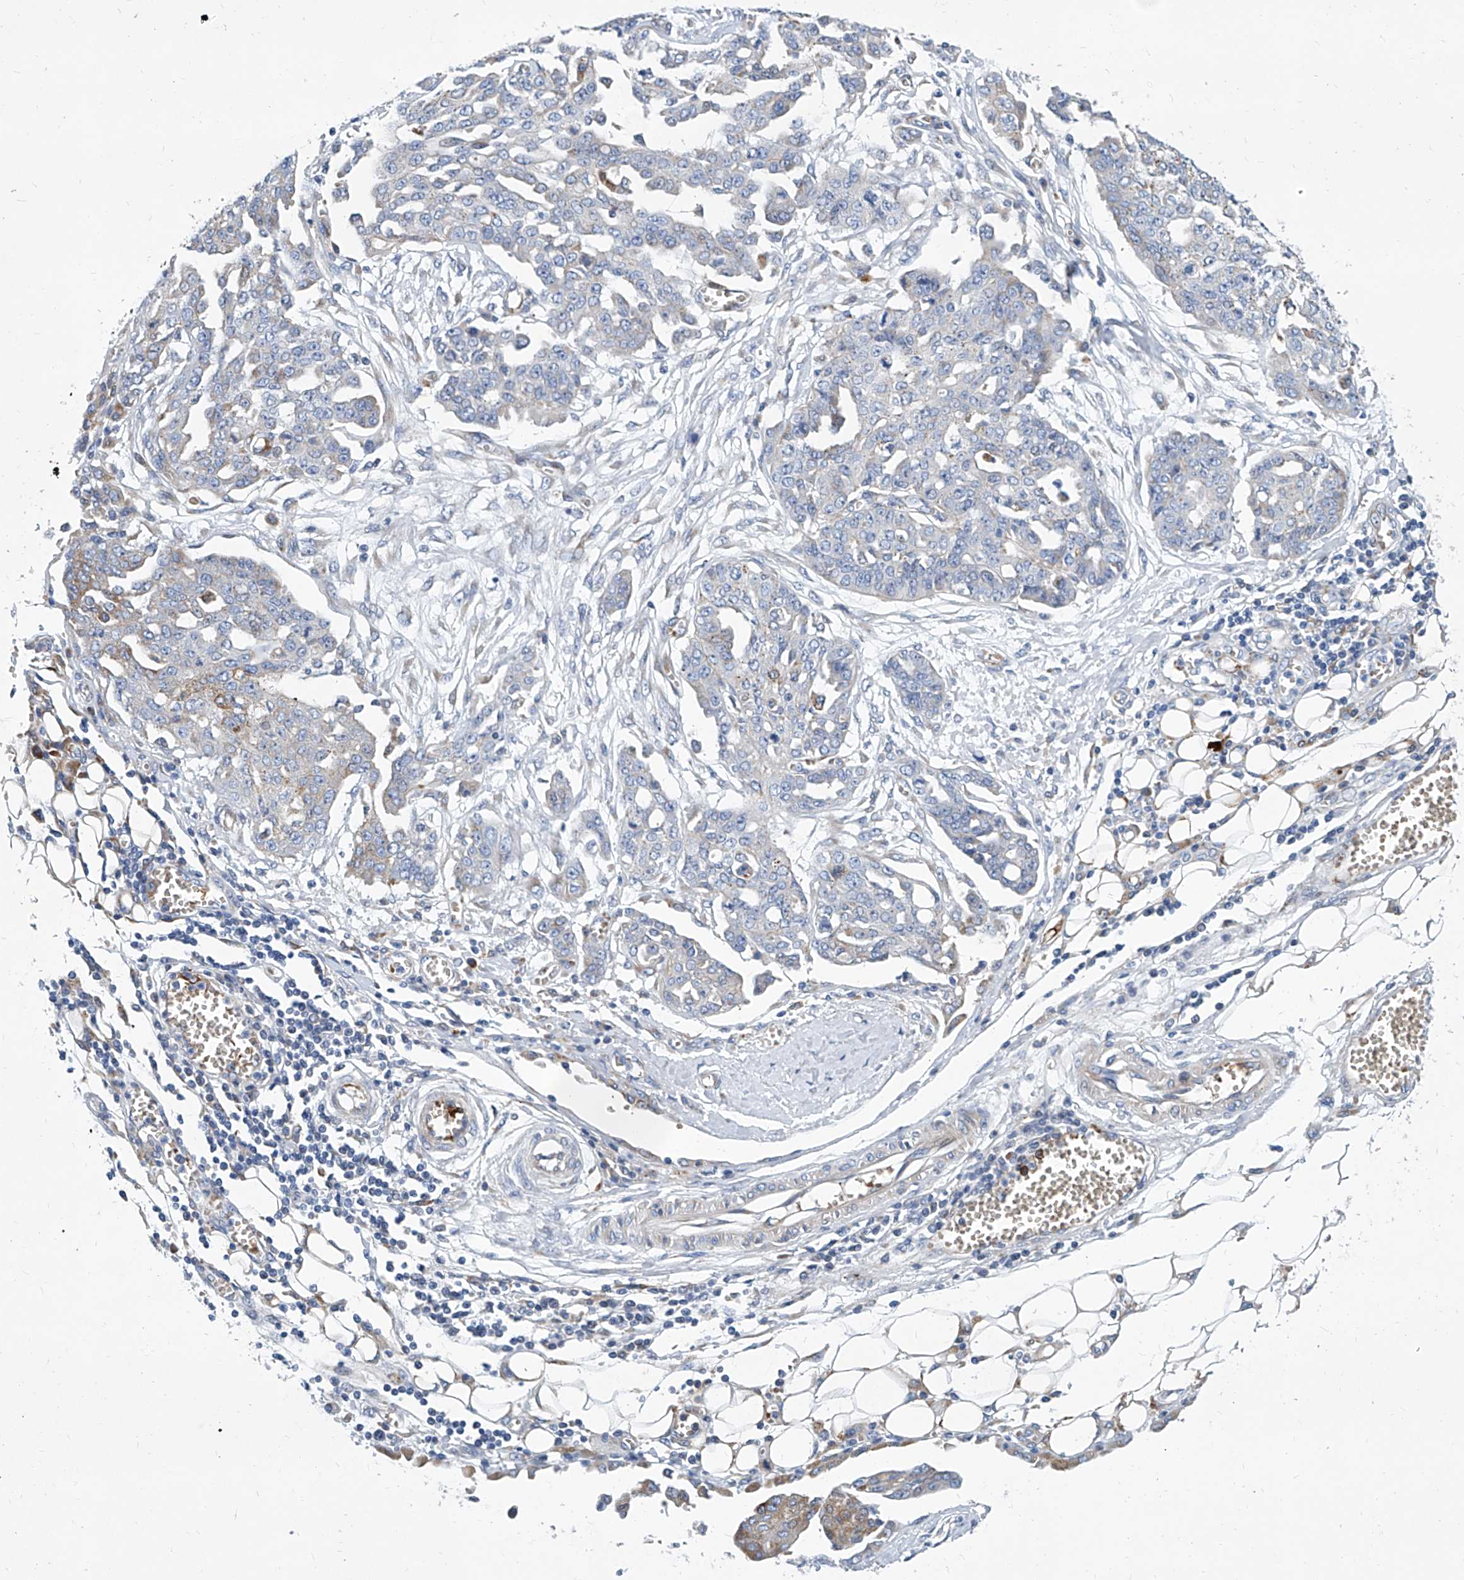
{"staining": {"intensity": "negative", "quantity": "none", "location": "none"}, "tissue": "ovarian cancer", "cell_type": "Tumor cells", "image_type": "cancer", "snomed": [{"axis": "morphology", "description": "Cystadenocarcinoma, serous, NOS"}, {"axis": "topography", "description": "Soft tissue"}, {"axis": "topography", "description": "Ovary"}], "caption": "Micrograph shows no protein expression in tumor cells of ovarian cancer (serous cystadenocarcinoma) tissue. (DAB IHC visualized using brightfield microscopy, high magnification).", "gene": "FPR2", "patient": {"sex": "female", "age": 57}}